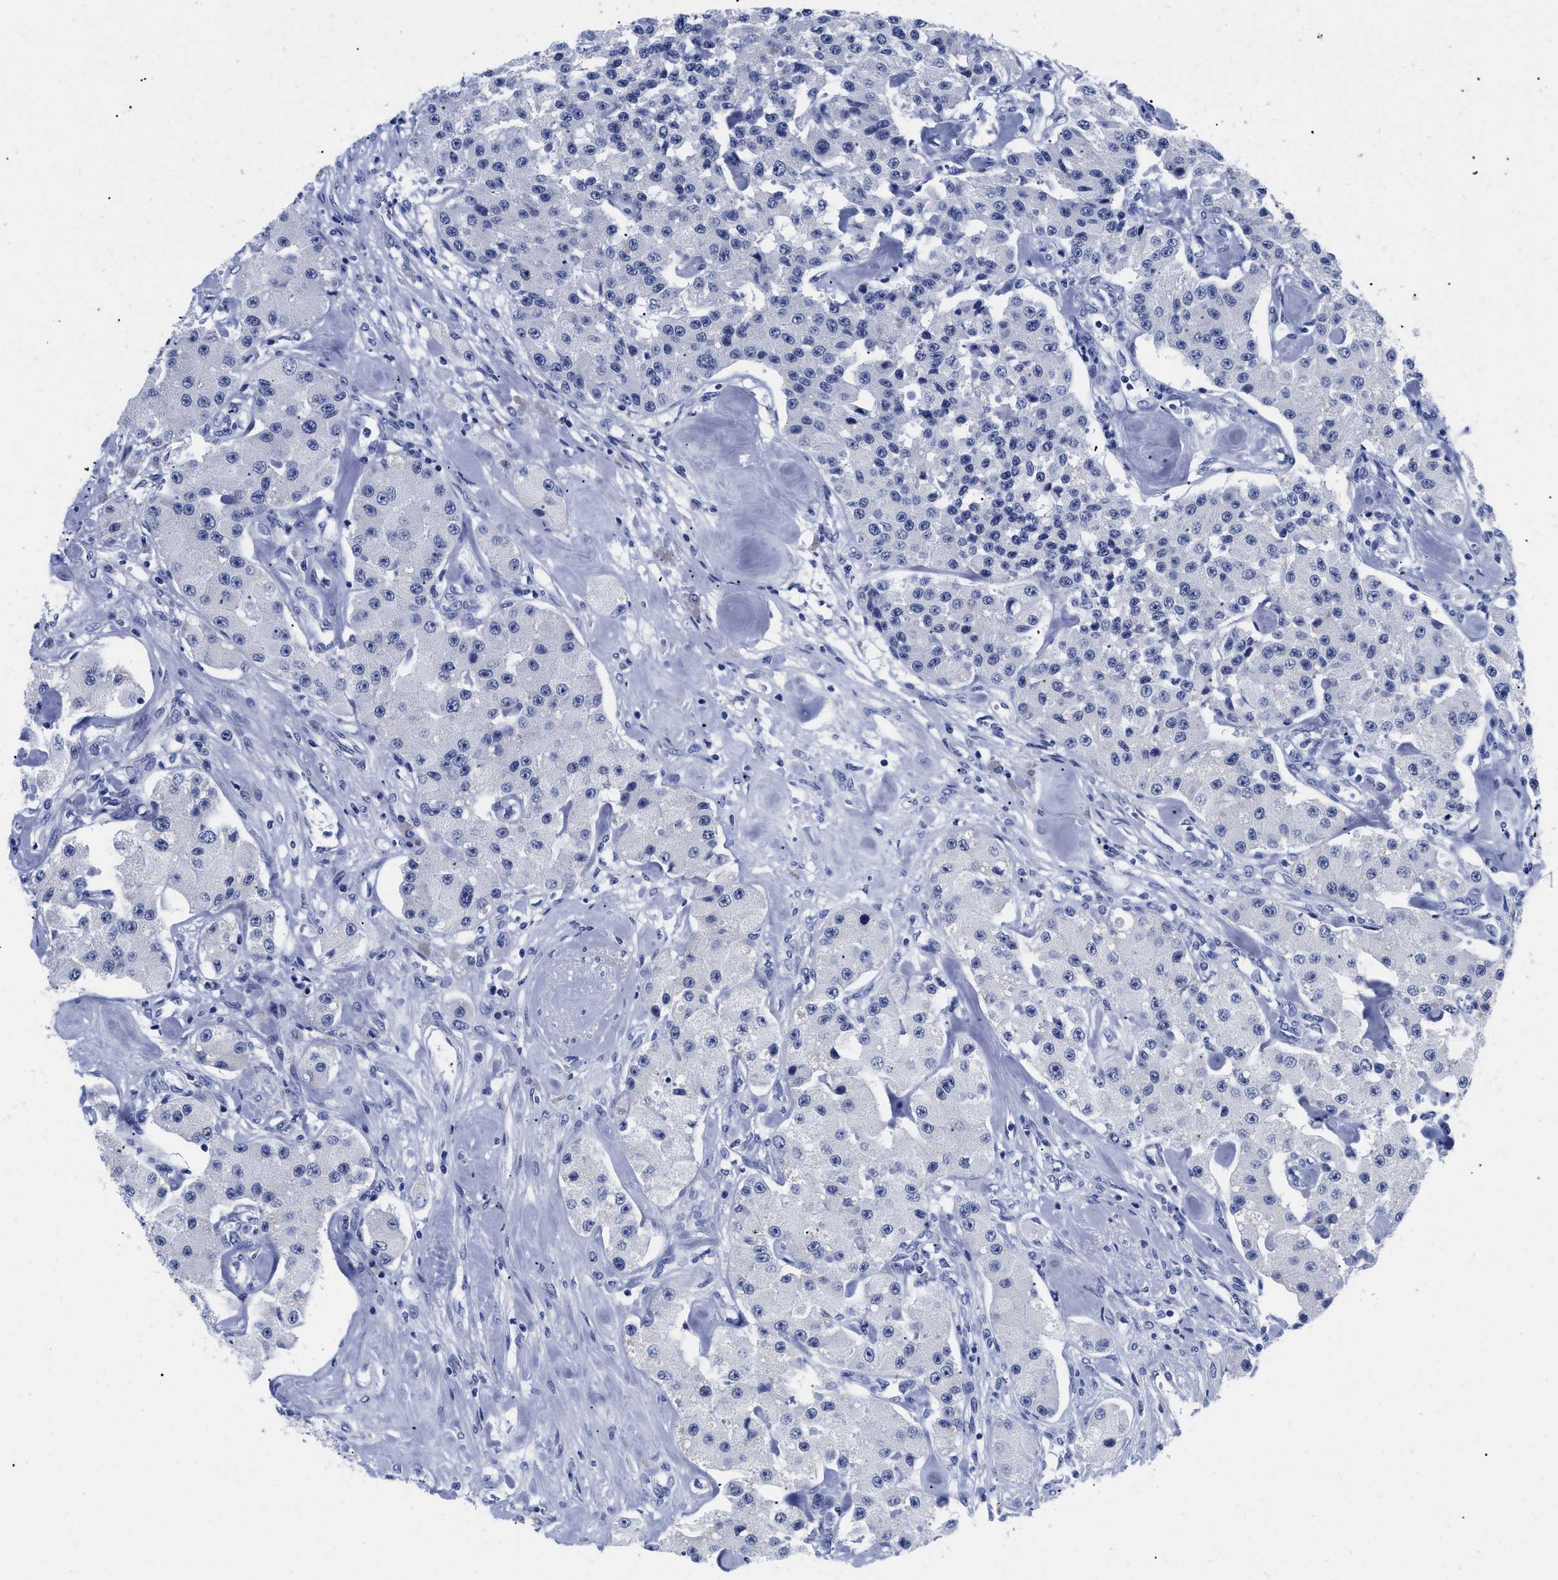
{"staining": {"intensity": "negative", "quantity": "none", "location": "none"}, "tissue": "carcinoid", "cell_type": "Tumor cells", "image_type": "cancer", "snomed": [{"axis": "morphology", "description": "Carcinoid, malignant, NOS"}, {"axis": "topography", "description": "Pancreas"}], "caption": "Malignant carcinoid was stained to show a protein in brown. There is no significant staining in tumor cells.", "gene": "TREML1", "patient": {"sex": "male", "age": 41}}